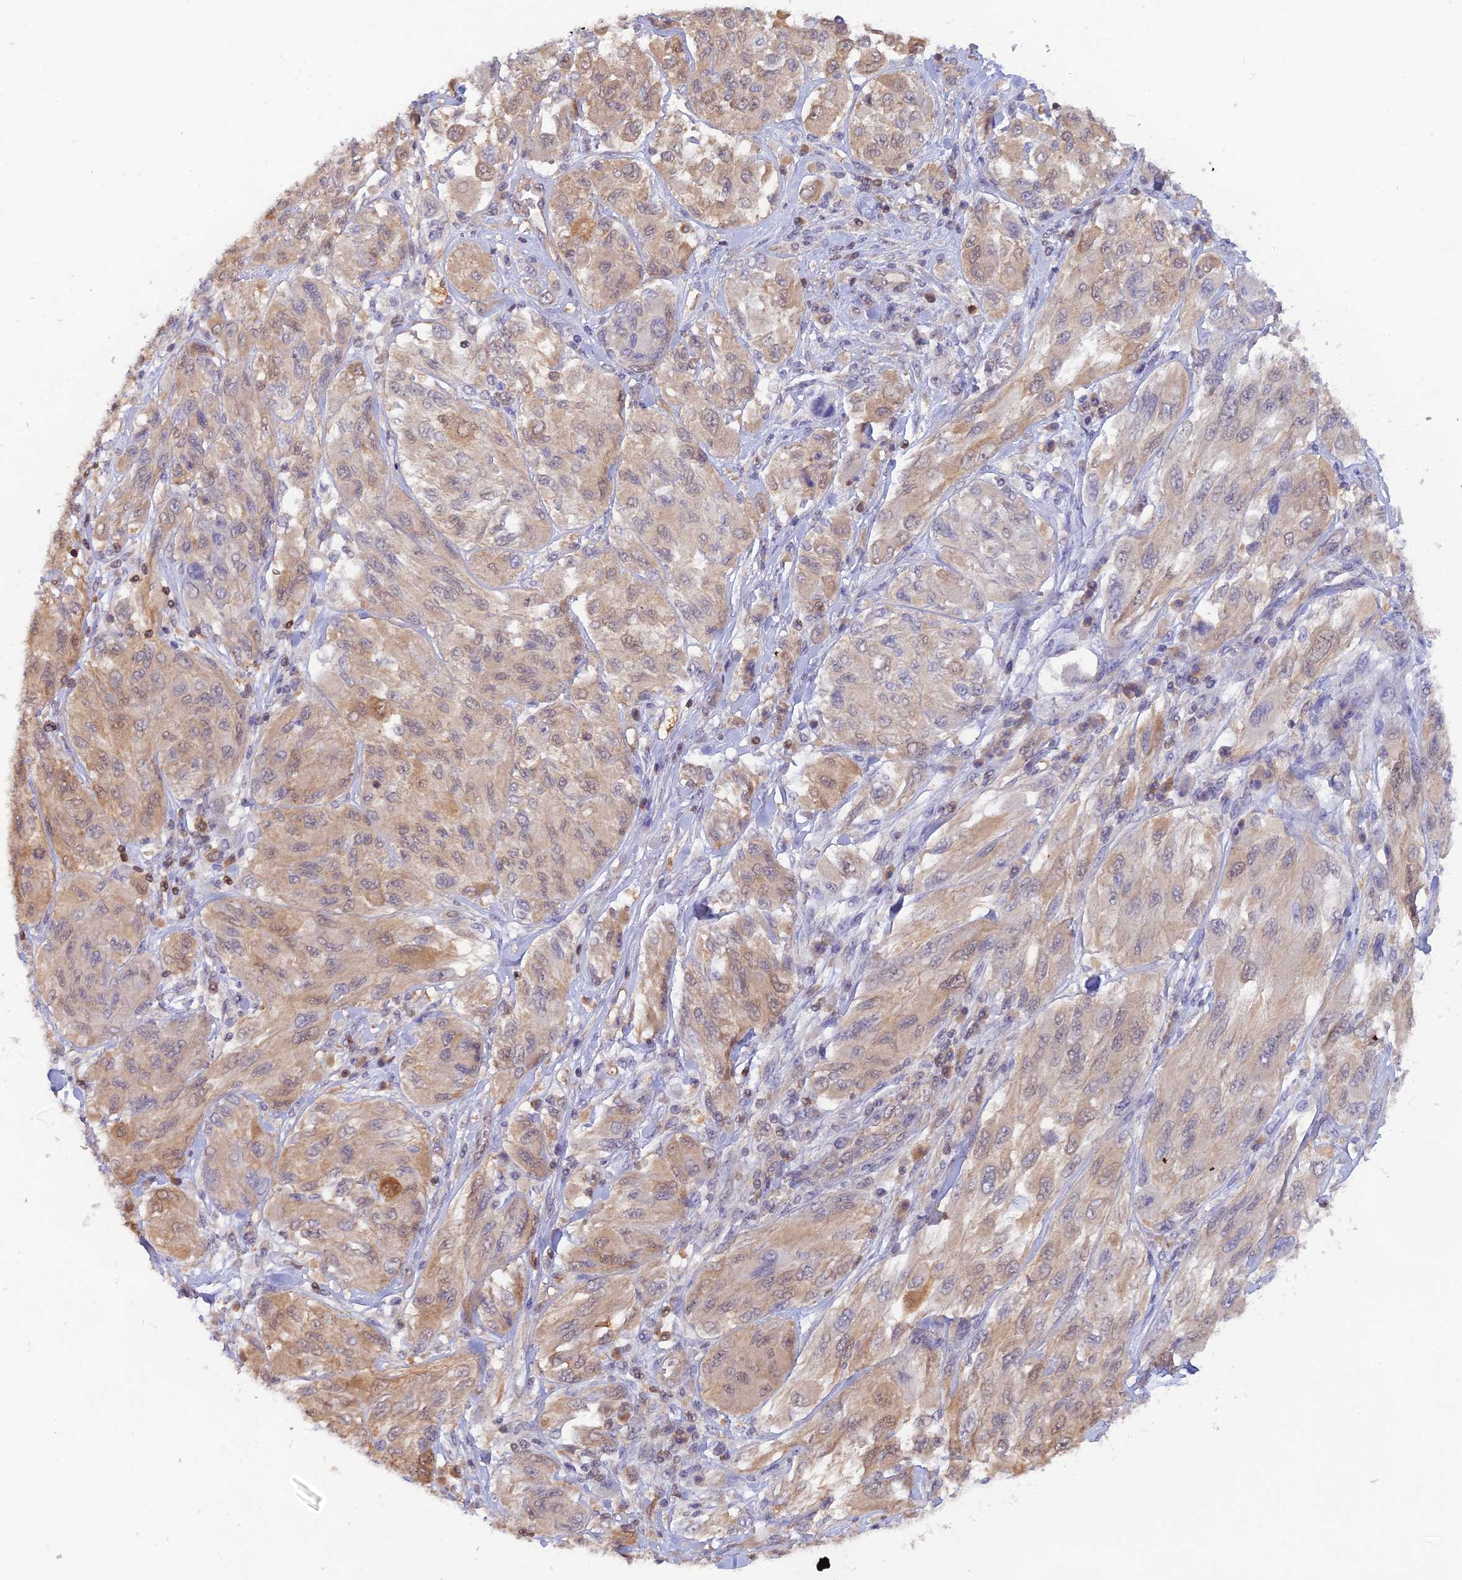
{"staining": {"intensity": "weak", "quantity": "<25%", "location": "cytoplasmic/membranous,nuclear"}, "tissue": "melanoma", "cell_type": "Tumor cells", "image_type": "cancer", "snomed": [{"axis": "morphology", "description": "Malignant melanoma, NOS"}, {"axis": "topography", "description": "Skin"}], "caption": "Protein analysis of melanoma reveals no significant positivity in tumor cells.", "gene": "HINT1", "patient": {"sex": "female", "age": 91}}